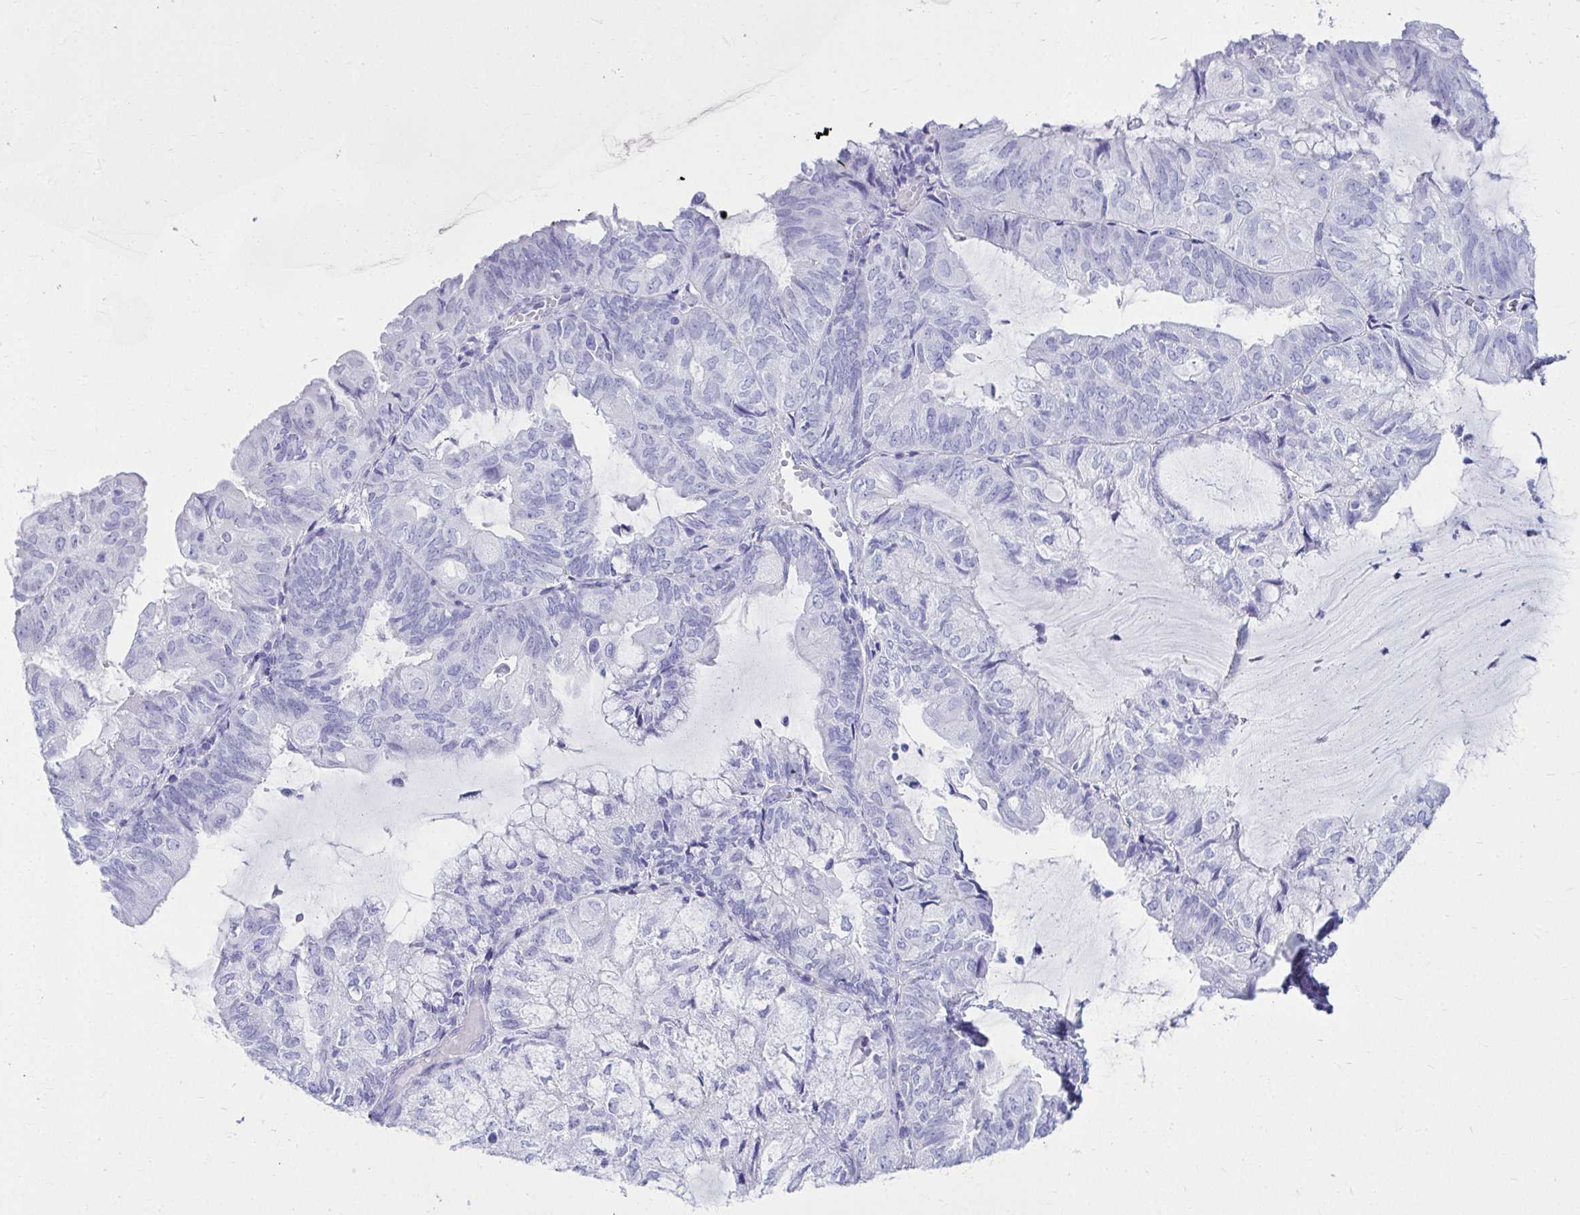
{"staining": {"intensity": "negative", "quantity": "none", "location": "none"}, "tissue": "endometrial cancer", "cell_type": "Tumor cells", "image_type": "cancer", "snomed": [{"axis": "morphology", "description": "Adenocarcinoma, NOS"}, {"axis": "topography", "description": "Endometrium"}], "caption": "Immunohistochemical staining of human endometrial cancer (adenocarcinoma) shows no significant positivity in tumor cells. (DAB (3,3'-diaminobenzidine) immunohistochemistry with hematoxylin counter stain).", "gene": "ATP4B", "patient": {"sex": "female", "age": 81}}